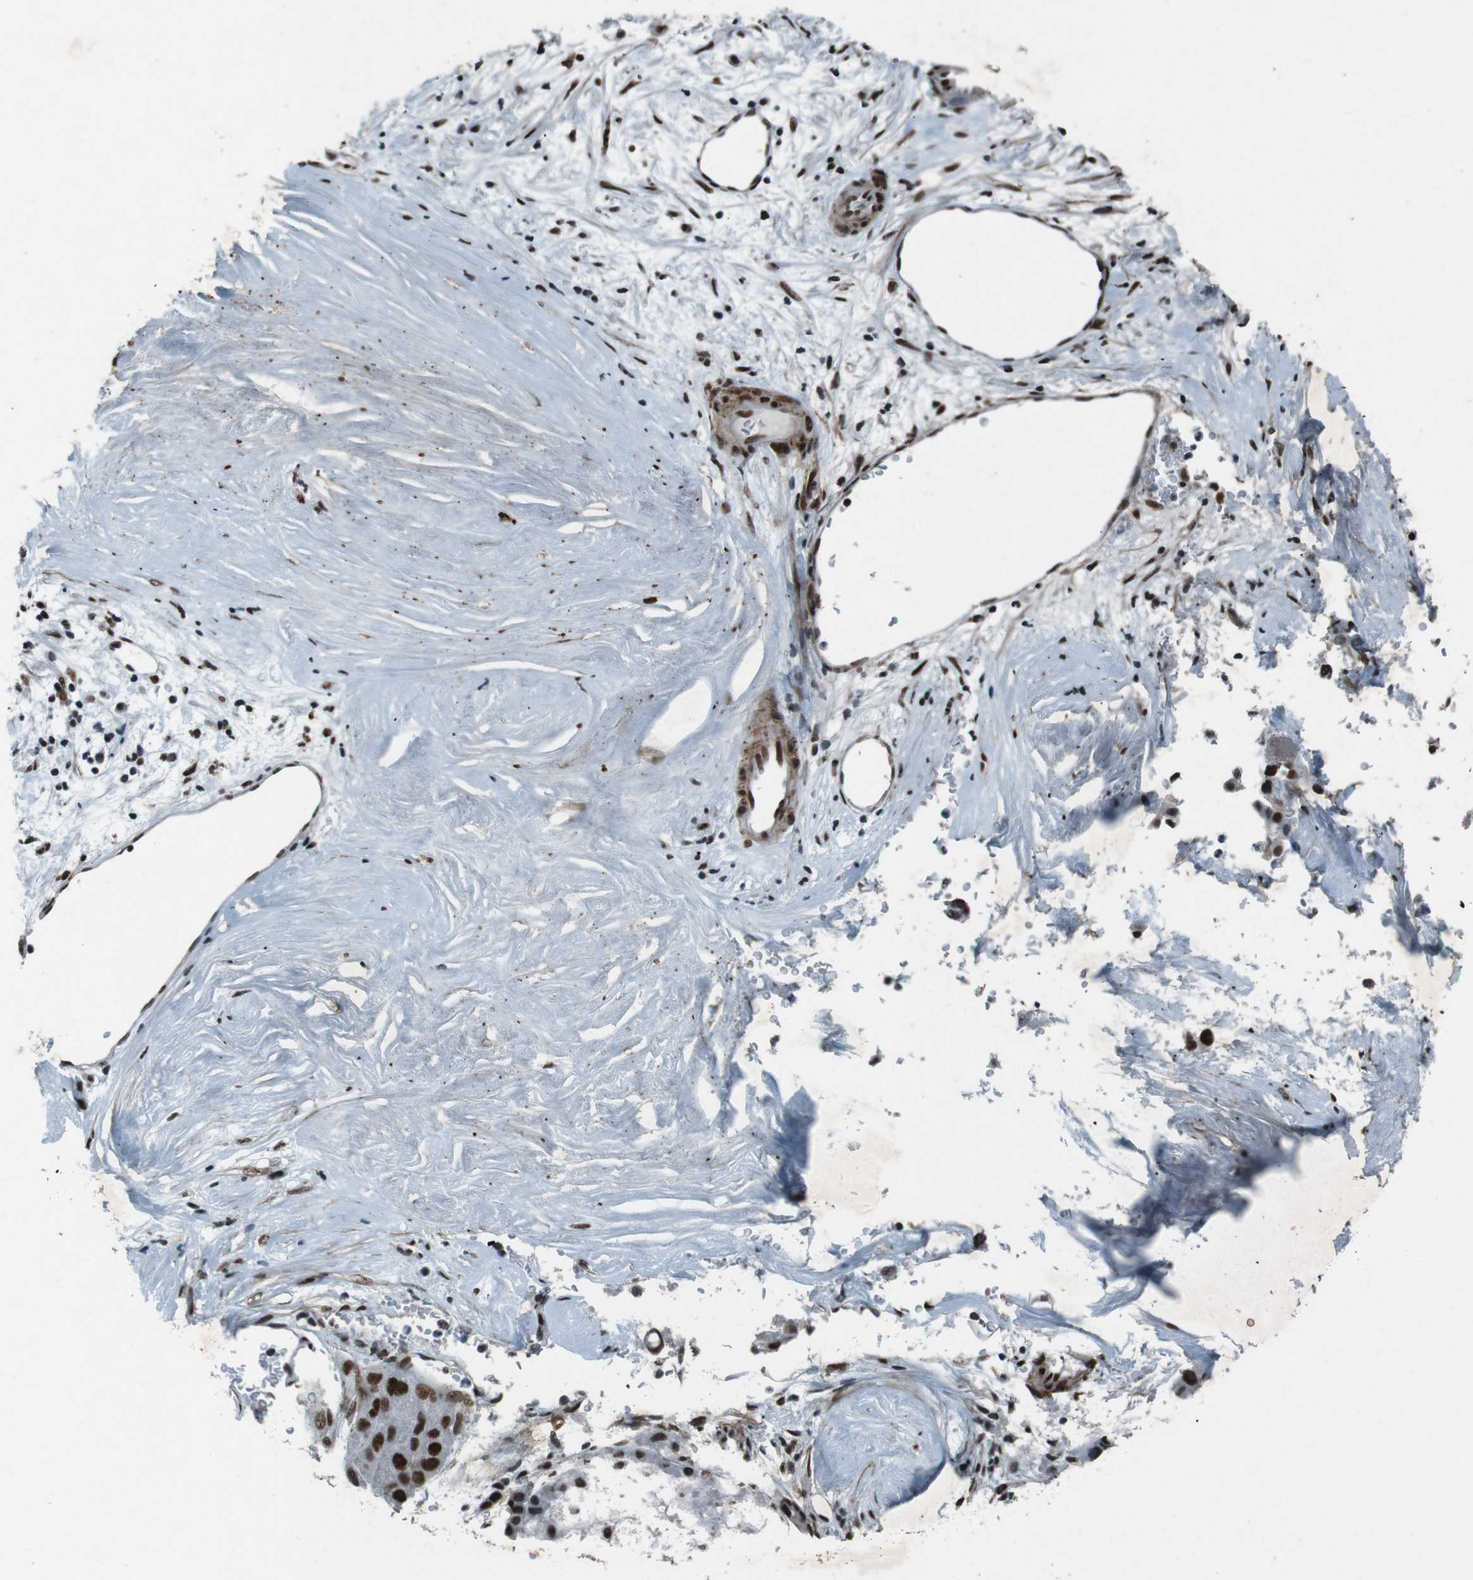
{"staining": {"intensity": "weak", "quantity": ">75%", "location": "nuclear"}, "tissue": "liver cancer", "cell_type": "Tumor cells", "image_type": "cancer", "snomed": [{"axis": "morphology", "description": "Carcinoma, Hepatocellular, NOS"}, {"axis": "topography", "description": "Liver"}], "caption": "Immunohistochemical staining of hepatocellular carcinoma (liver) demonstrates low levels of weak nuclear expression in about >75% of tumor cells.", "gene": "HEXIM1", "patient": {"sex": "male", "age": 80}}